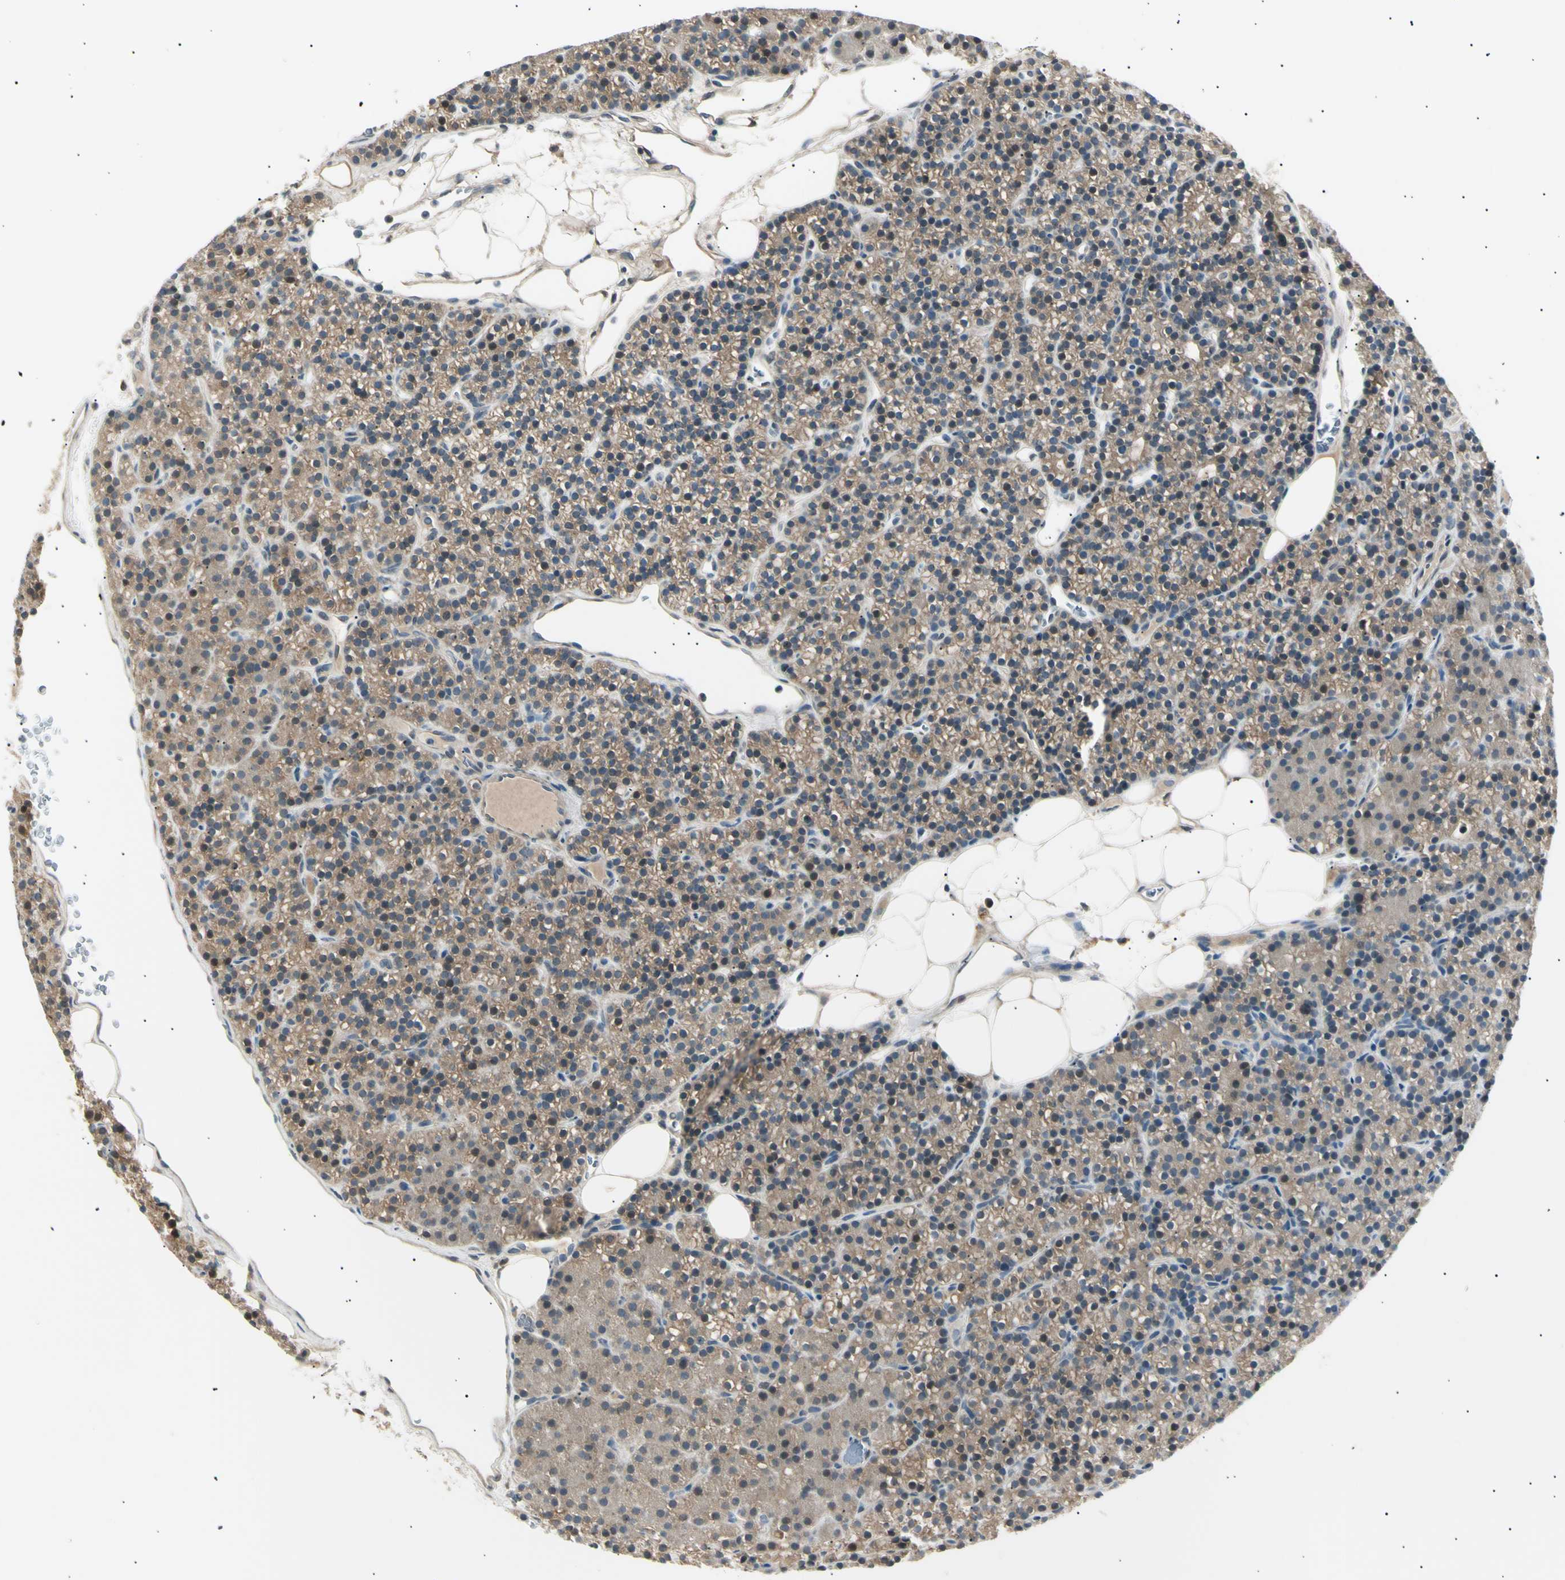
{"staining": {"intensity": "moderate", "quantity": "25%-75%", "location": "cytoplasmic/membranous"}, "tissue": "parathyroid gland", "cell_type": "Glandular cells", "image_type": "normal", "snomed": [{"axis": "morphology", "description": "Normal tissue, NOS"}, {"axis": "morphology", "description": "Hyperplasia, NOS"}, {"axis": "topography", "description": "Parathyroid gland"}], "caption": "Immunohistochemical staining of benign human parathyroid gland reveals 25%-75% levels of moderate cytoplasmic/membranous protein positivity in about 25%-75% of glandular cells. Using DAB (3,3'-diaminobenzidine) (brown) and hematoxylin (blue) stains, captured at high magnification using brightfield microscopy.", "gene": "LHPP", "patient": {"sex": "male", "age": 44}}